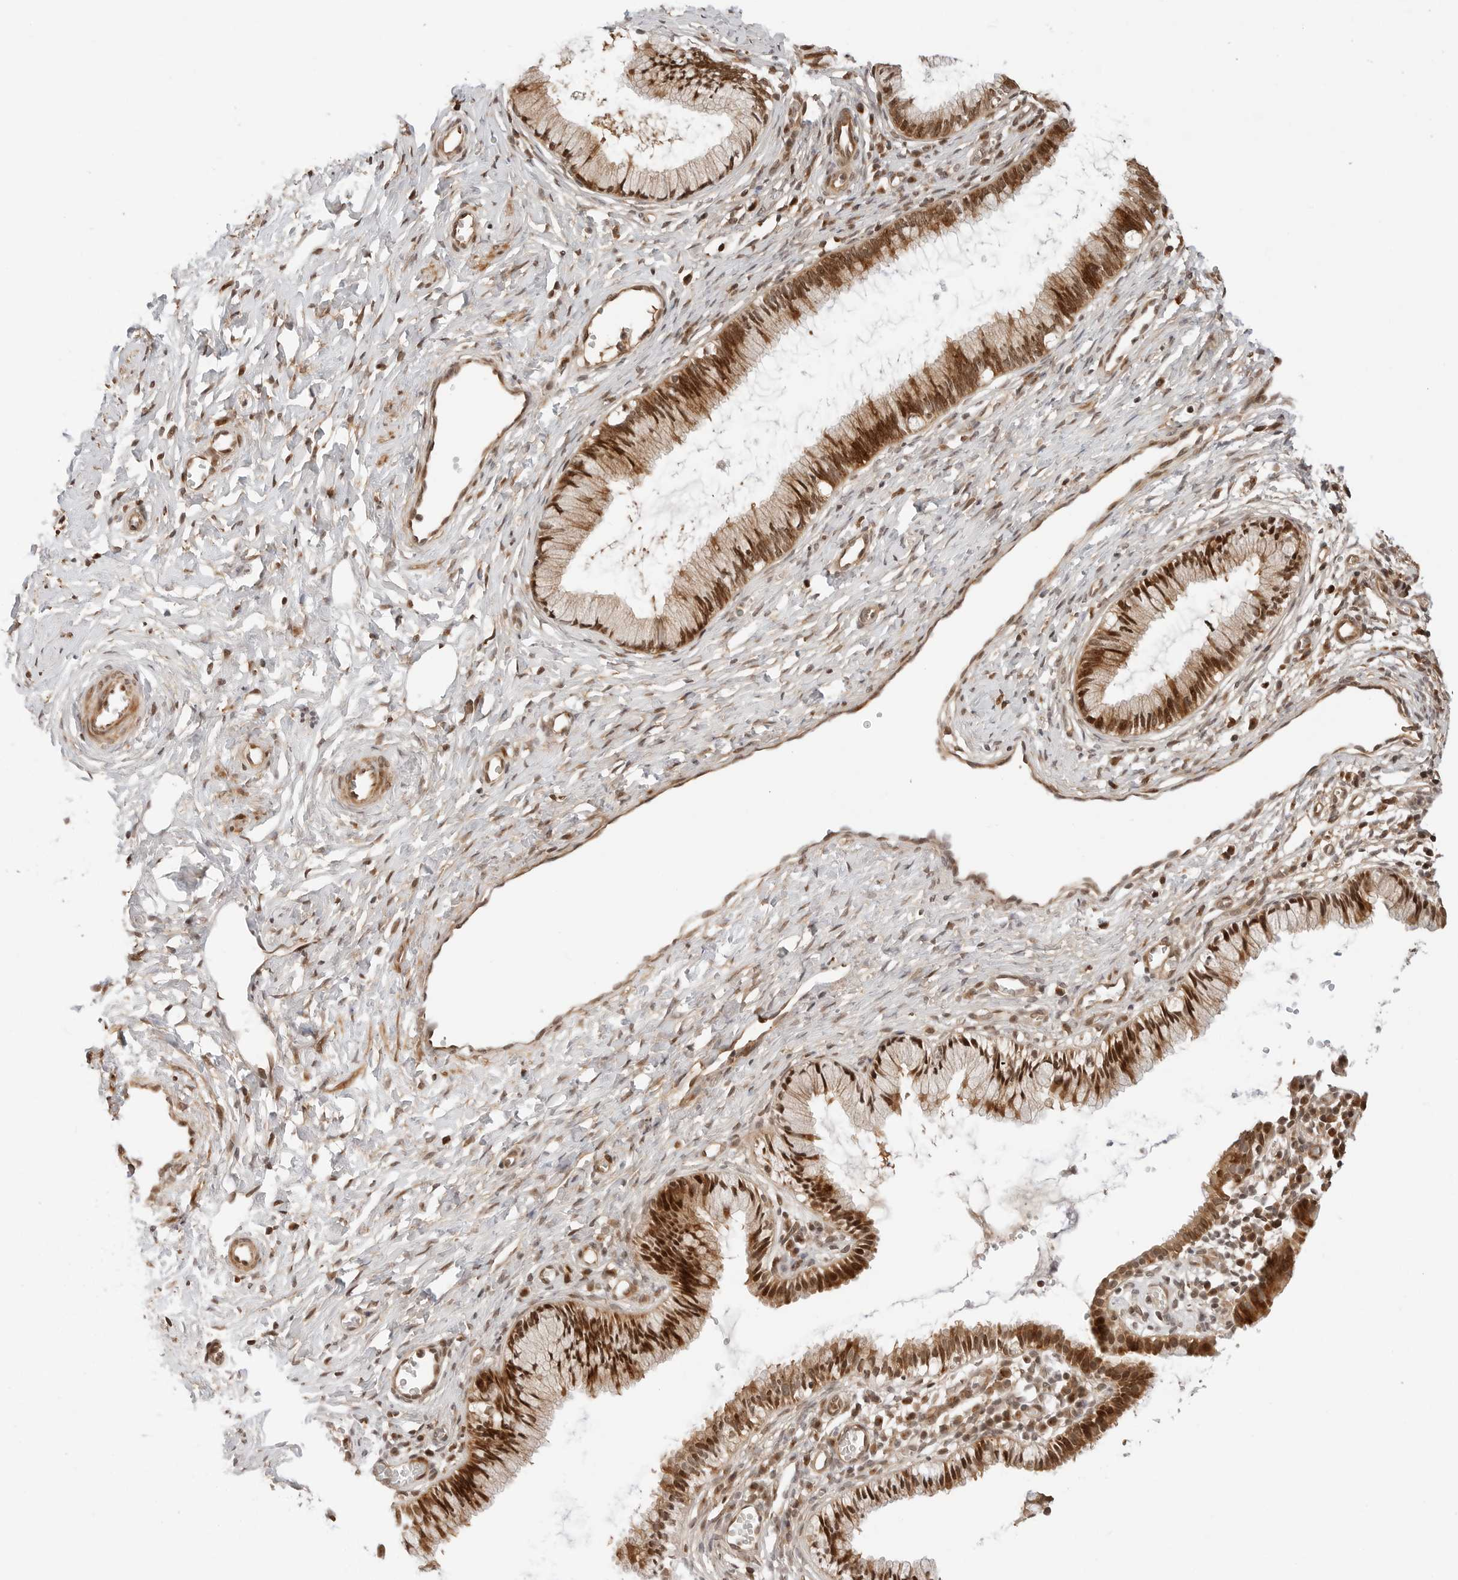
{"staining": {"intensity": "strong", "quantity": ">75%", "location": "cytoplasmic/membranous,nuclear"}, "tissue": "cervix", "cell_type": "Glandular cells", "image_type": "normal", "snomed": [{"axis": "morphology", "description": "Normal tissue, NOS"}, {"axis": "topography", "description": "Cervix"}], "caption": "A high amount of strong cytoplasmic/membranous,nuclear expression is identified in approximately >75% of glandular cells in unremarkable cervix.", "gene": "GEM", "patient": {"sex": "female", "age": 27}}